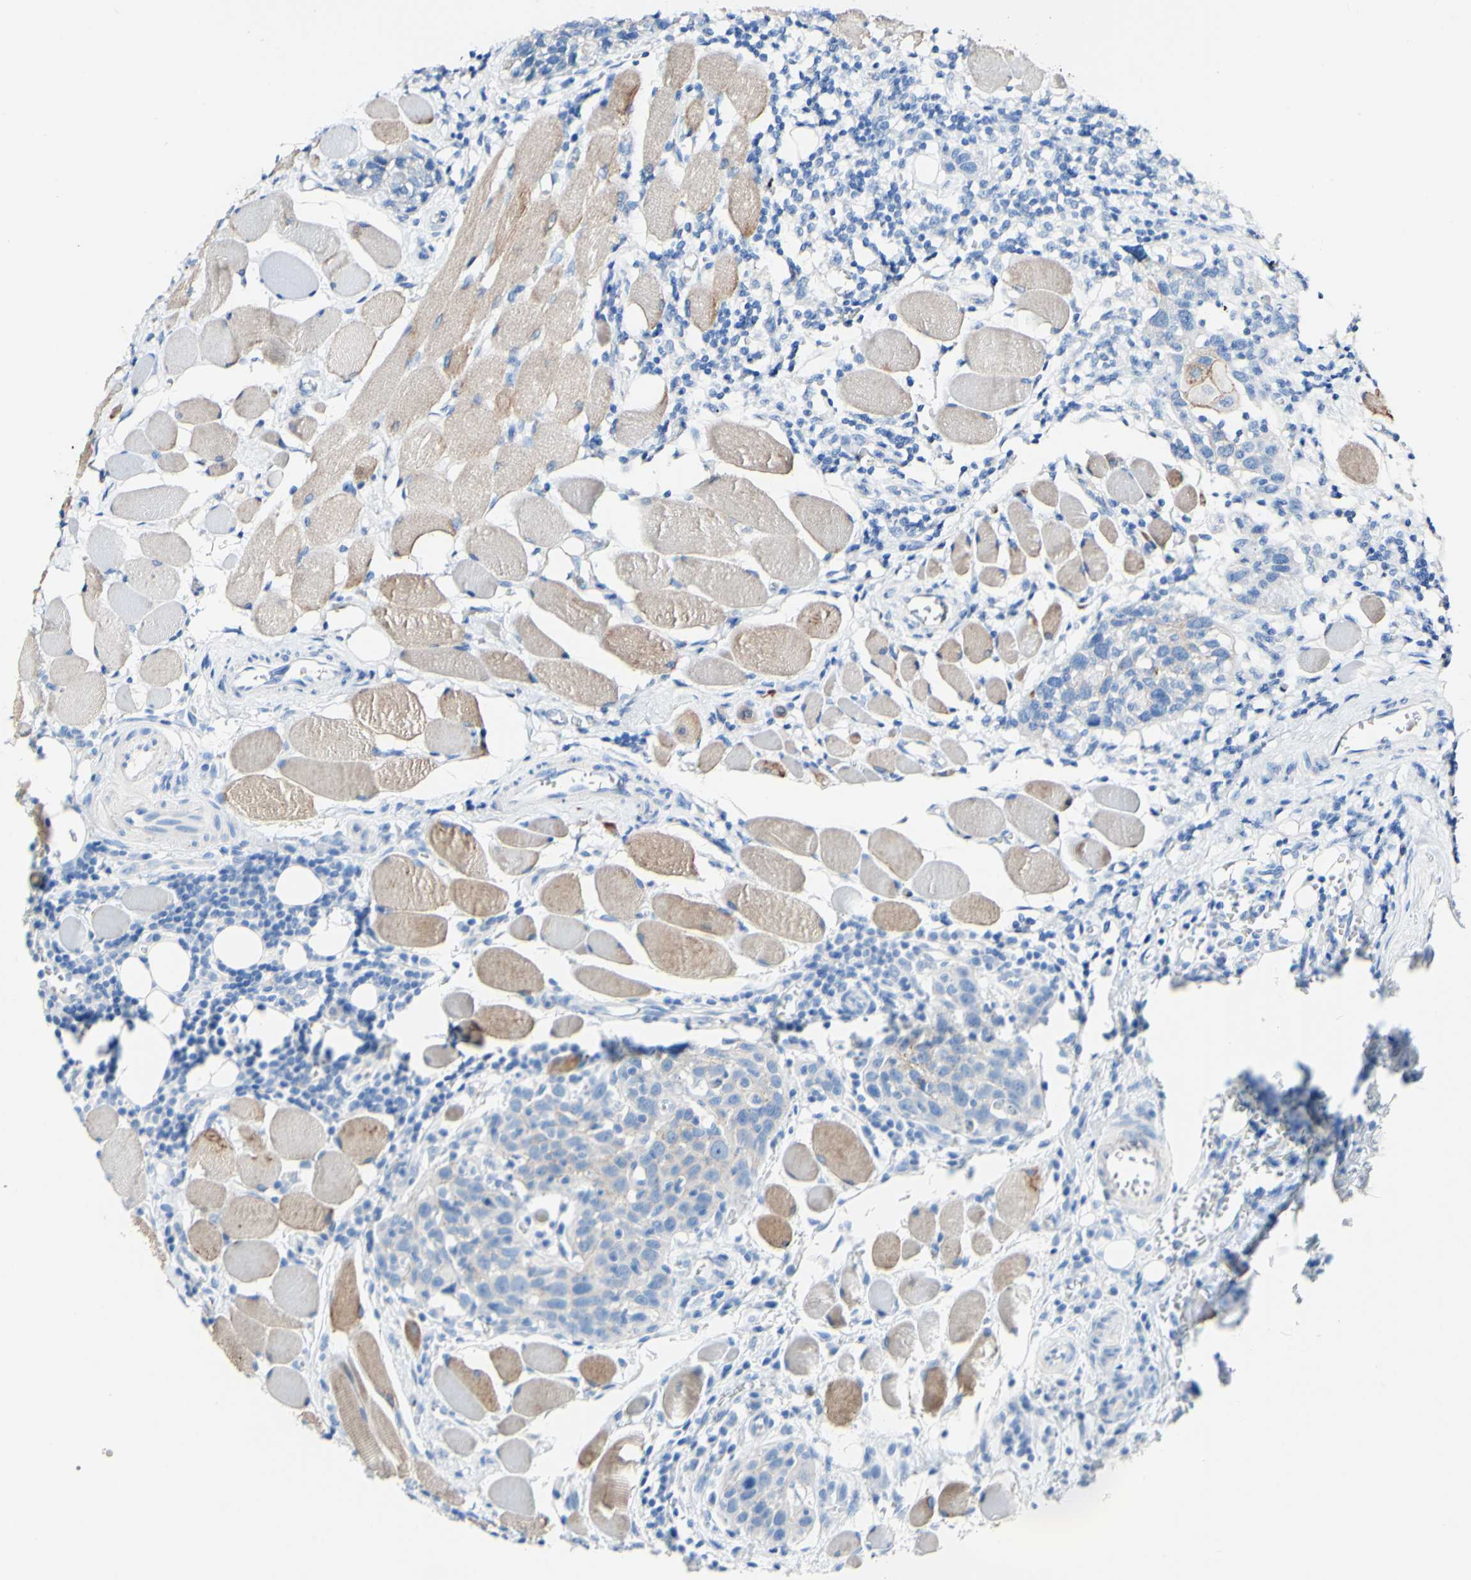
{"staining": {"intensity": "negative", "quantity": "none", "location": "none"}, "tissue": "head and neck cancer", "cell_type": "Tumor cells", "image_type": "cancer", "snomed": [{"axis": "morphology", "description": "Squamous cell carcinoma, NOS"}, {"axis": "topography", "description": "Oral tissue"}, {"axis": "topography", "description": "Head-Neck"}], "caption": "Immunohistochemical staining of human squamous cell carcinoma (head and neck) exhibits no significant staining in tumor cells. (Stains: DAB IHC with hematoxylin counter stain, Microscopy: brightfield microscopy at high magnification).", "gene": "DSC2", "patient": {"sex": "female", "age": 50}}